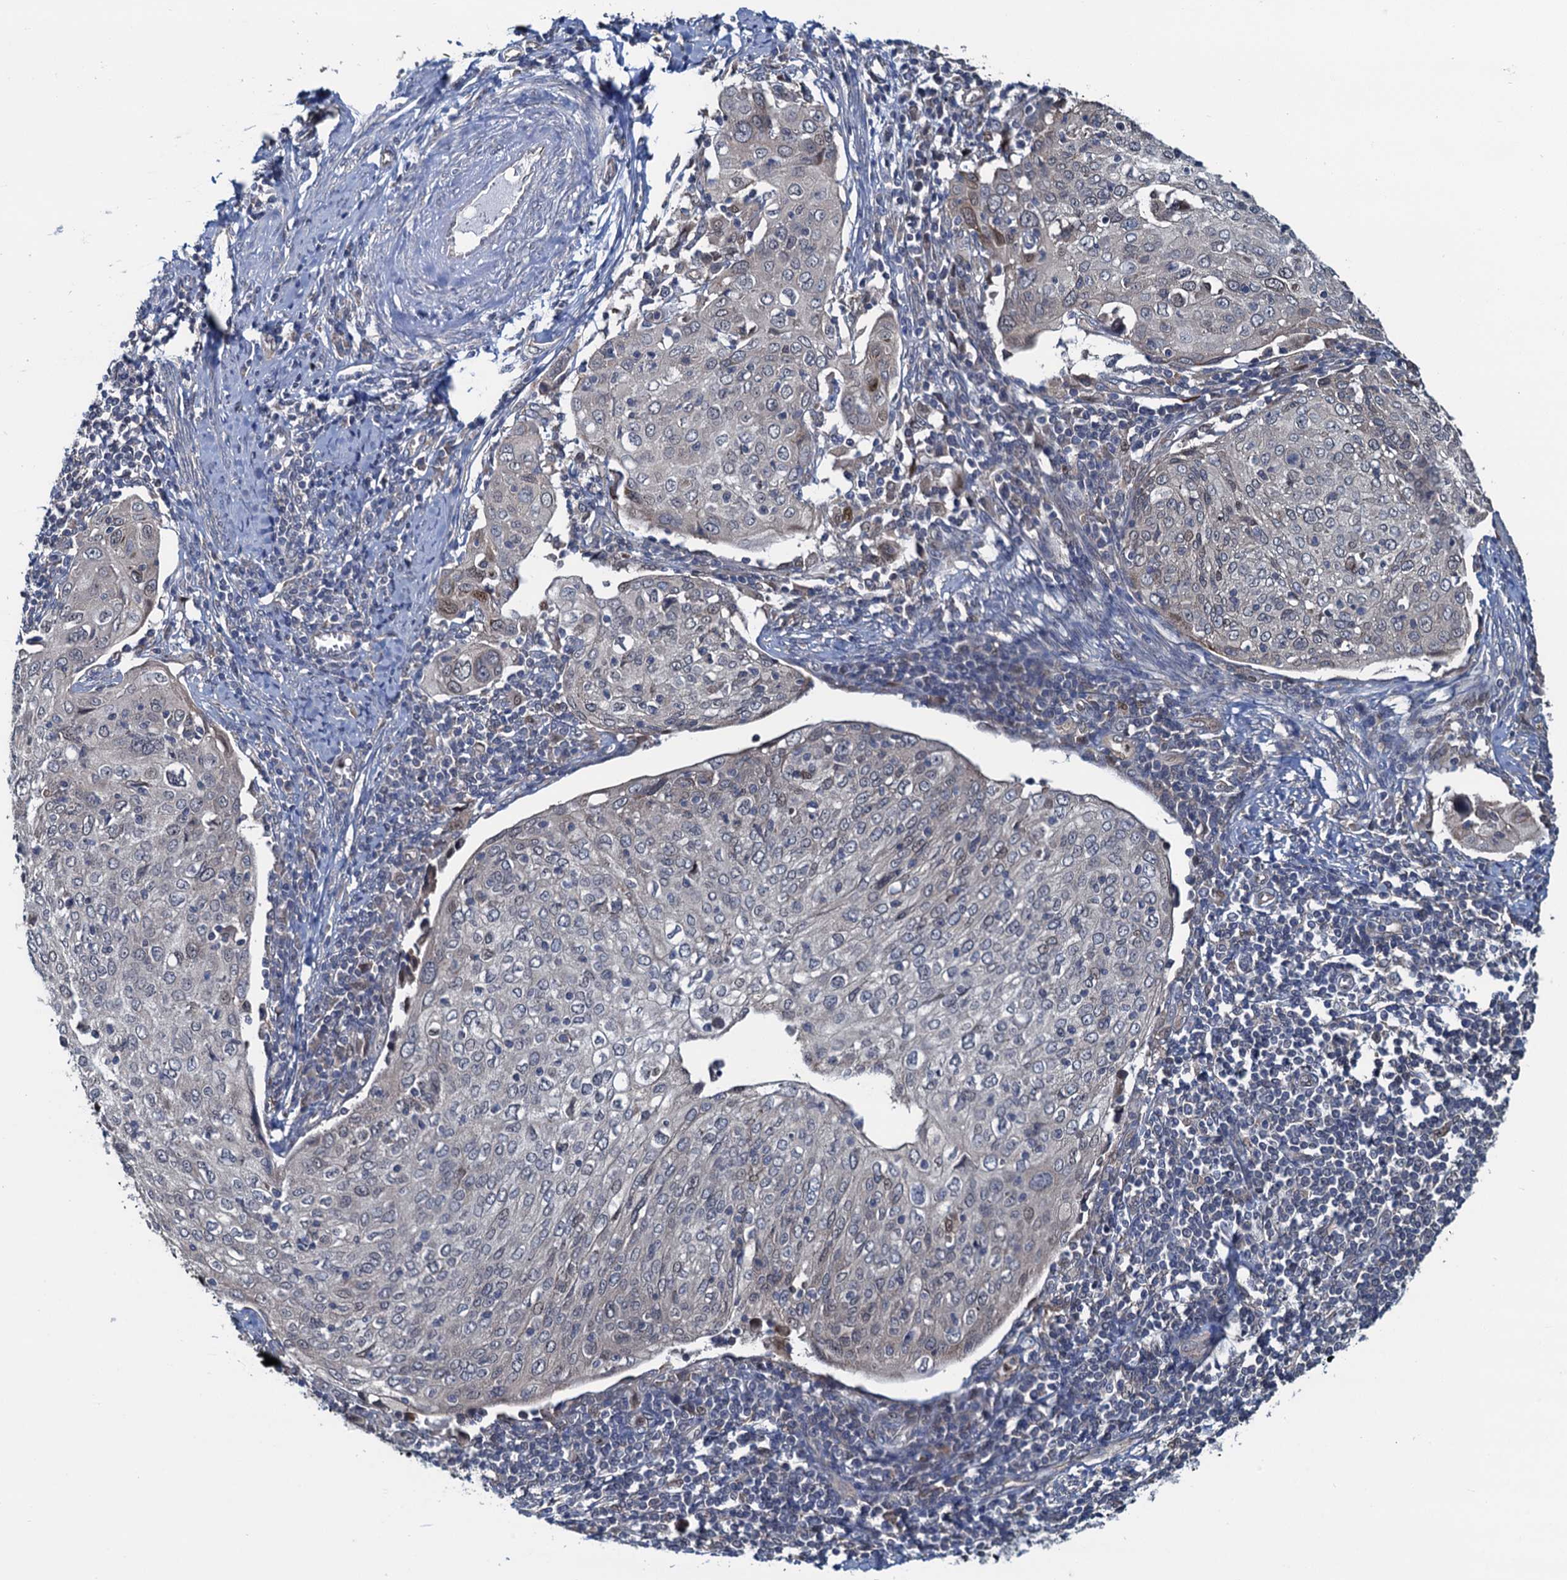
{"staining": {"intensity": "moderate", "quantity": "<25%", "location": "nuclear"}, "tissue": "cervical cancer", "cell_type": "Tumor cells", "image_type": "cancer", "snomed": [{"axis": "morphology", "description": "Squamous cell carcinoma, NOS"}, {"axis": "topography", "description": "Cervix"}], "caption": "Cervical cancer (squamous cell carcinoma) tissue displays moderate nuclear staining in about <25% of tumor cells", "gene": "RNF125", "patient": {"sex": "female", "age": 67}}